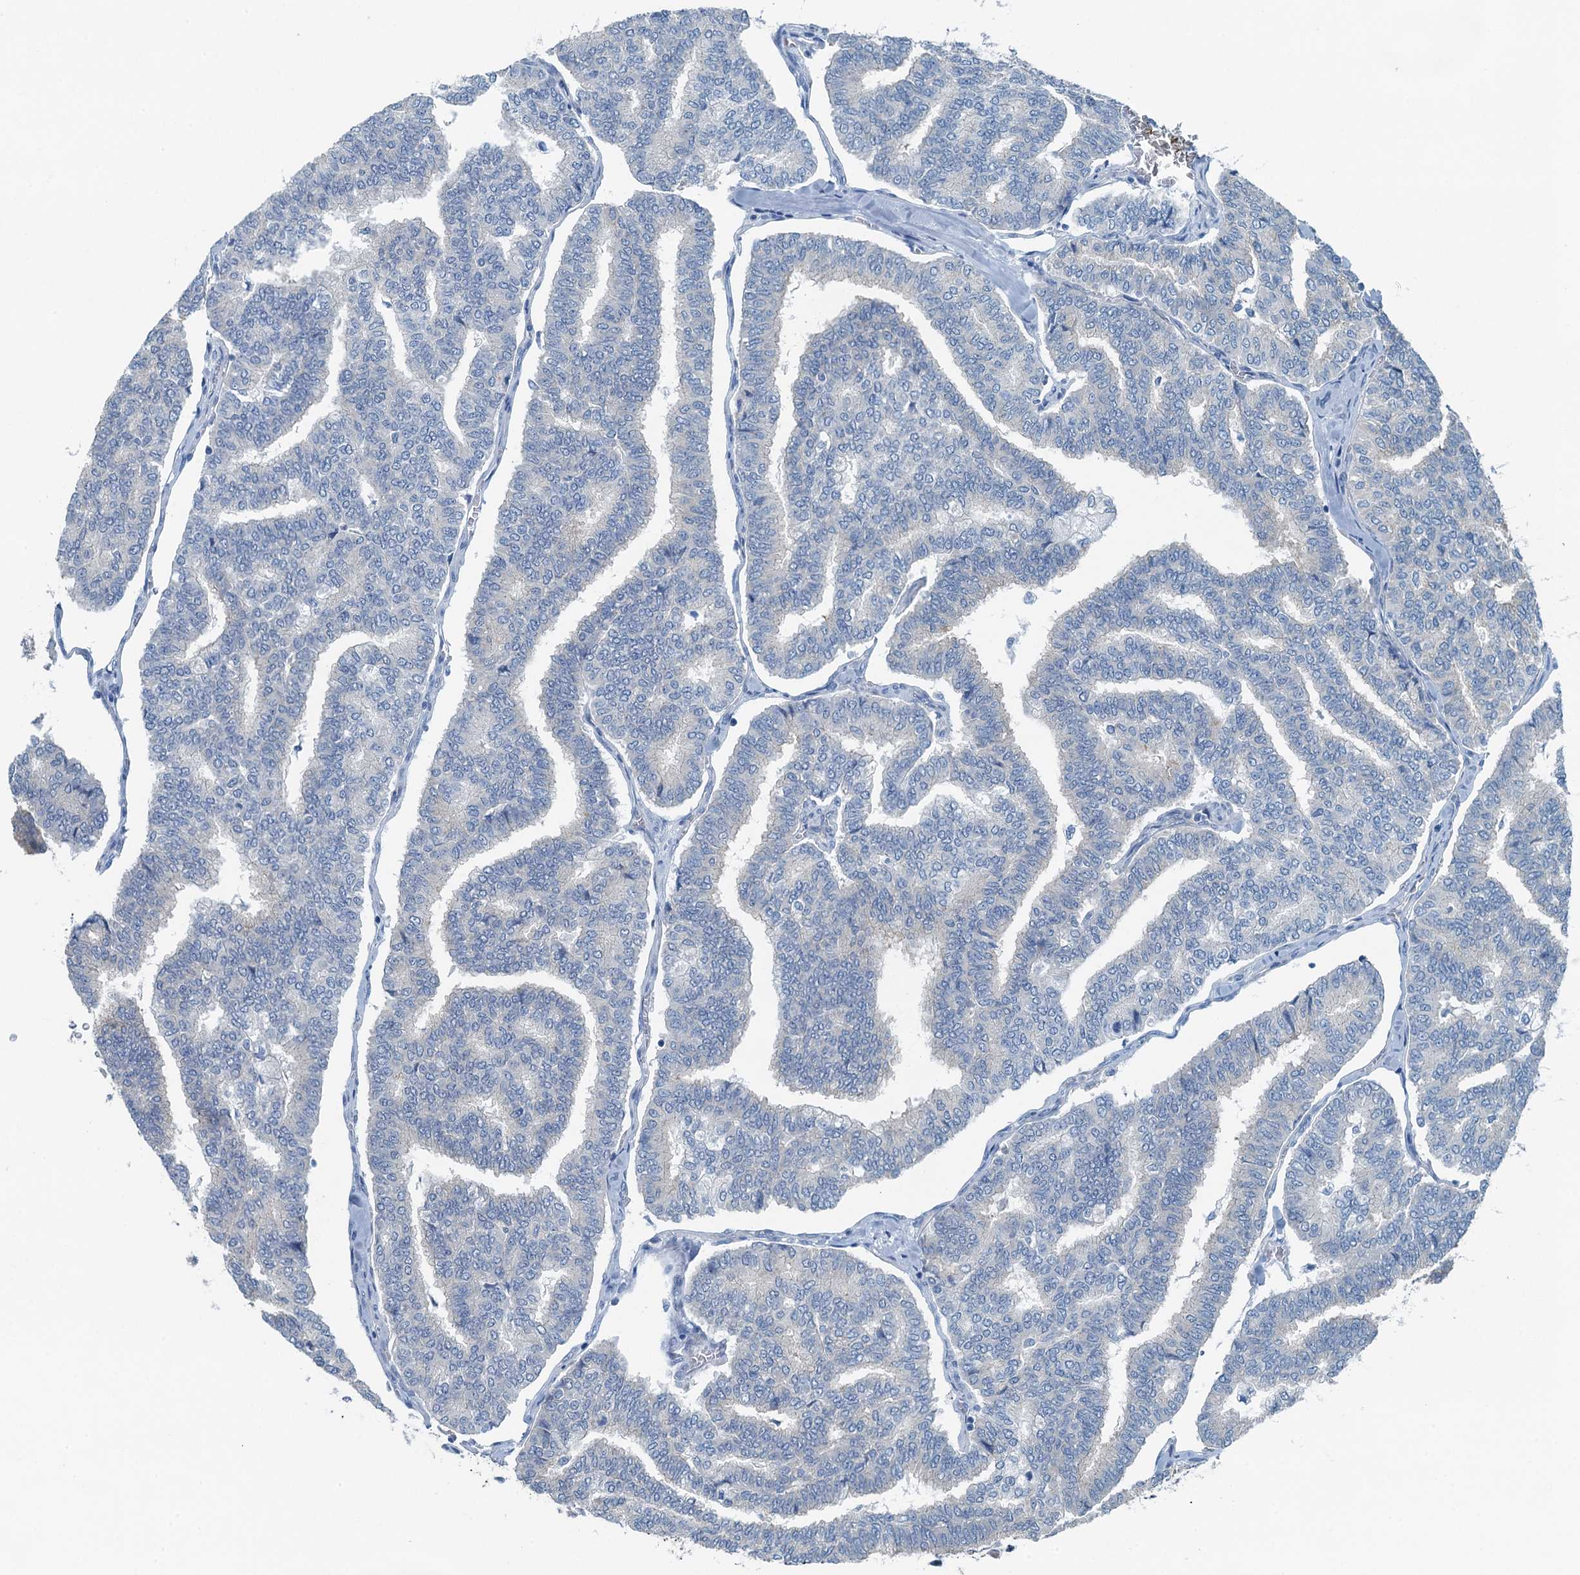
{"staining": {"intensity": "negative", "quantity": "none", "location": "none"}, "tissue": "thyroid cancer", "cell_type": "Tumor cells", "image_type": "cancer", "snomed": [{"axis": "morphology", "description": "Papillary adenocarcinoma, NOS"}, {"axis": "topography", "description": "Thyroid gland"}], "caption": "An image of human thyroid cancer (papillary adenocarcinoma) is negative for staining in tumor cells. The staining is performed using DAB (3,3'-diaminobenzidine) brown chromogen with nuclei counter-stained in using hematoxylin.", "gene": "GFOD2", "patient": {"sex": "female", "age": 35}}